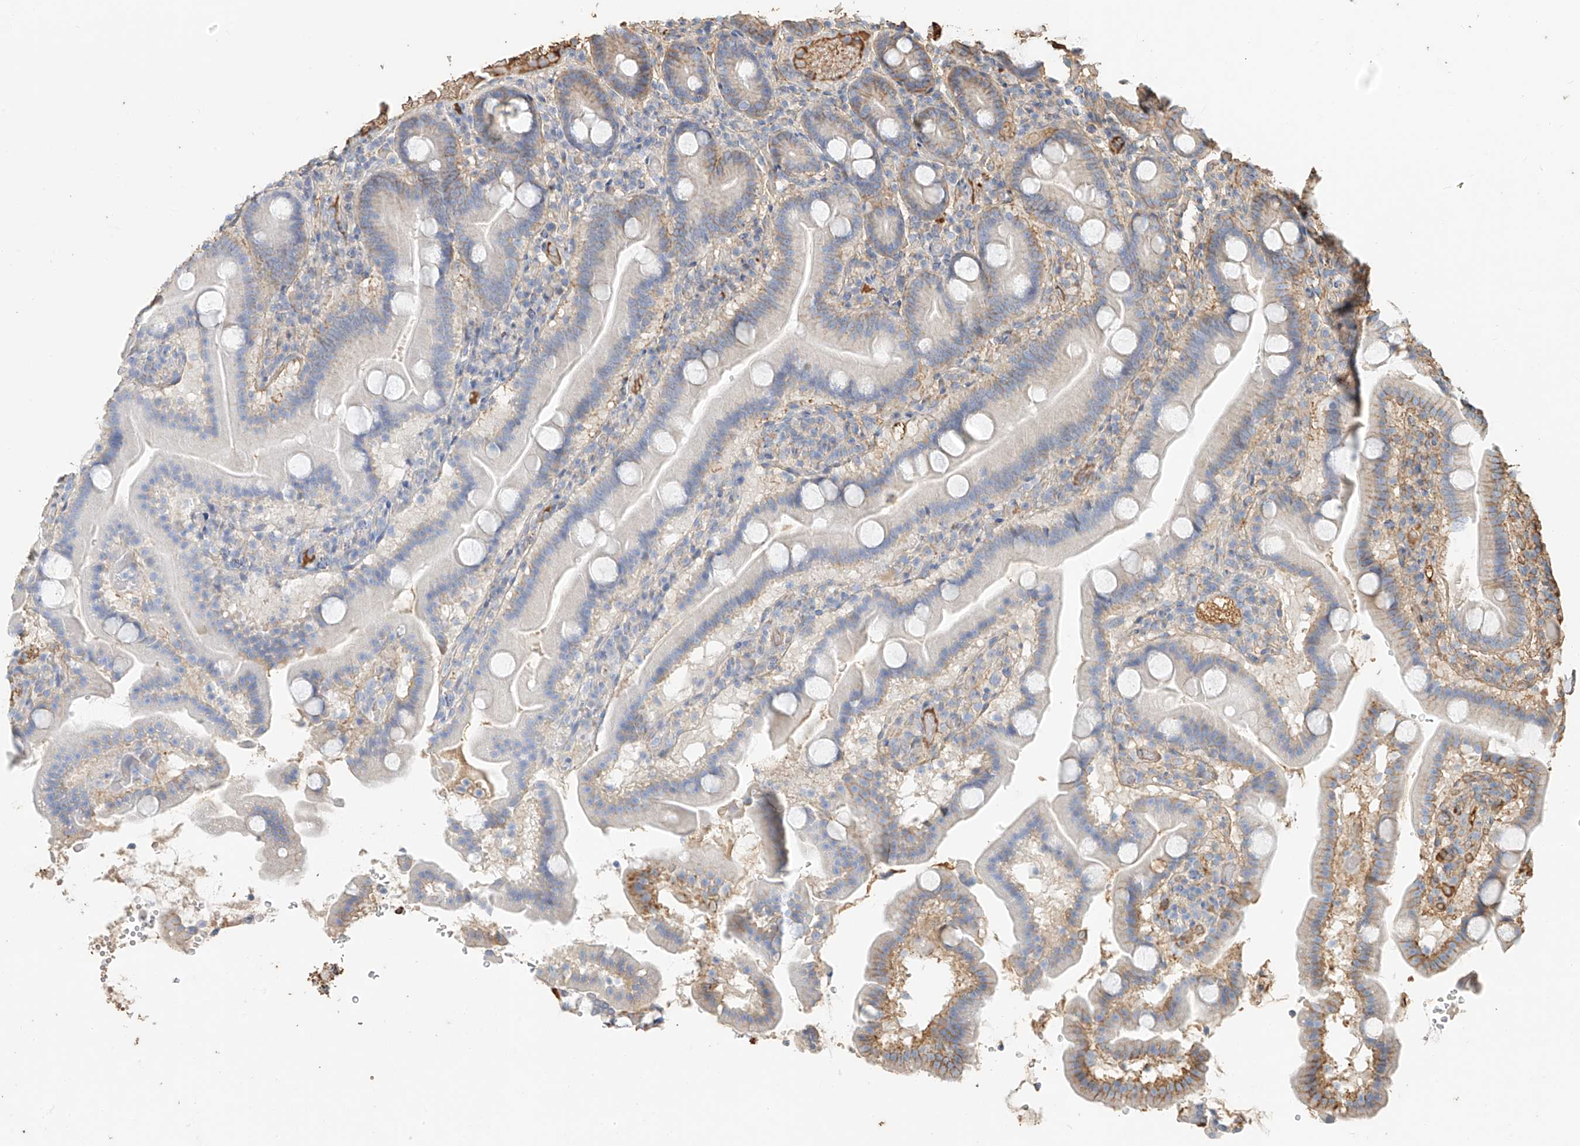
{"staining": {"intensity": "moderate", "quantity": "<25%", "location": "cytoplasmic/membranous"}, "tissue": "duodenum", "cell_type": "Glandular cells", "image_type": "normal", "snomed": [{"axis": "morphology", "description": "Normal tissue, NOS"}, {"axis": "topography", "description": "Duodenum"}], "caption": "A histopathology image showing moderate cytoplasmic/membranous expression in approximately <25% of glandular cells in unremarkable duodenum, as visualized by brown immunohistochemical staining.", "gene": "ZFP30", "patient": {"sex": "male", "age": 55}}